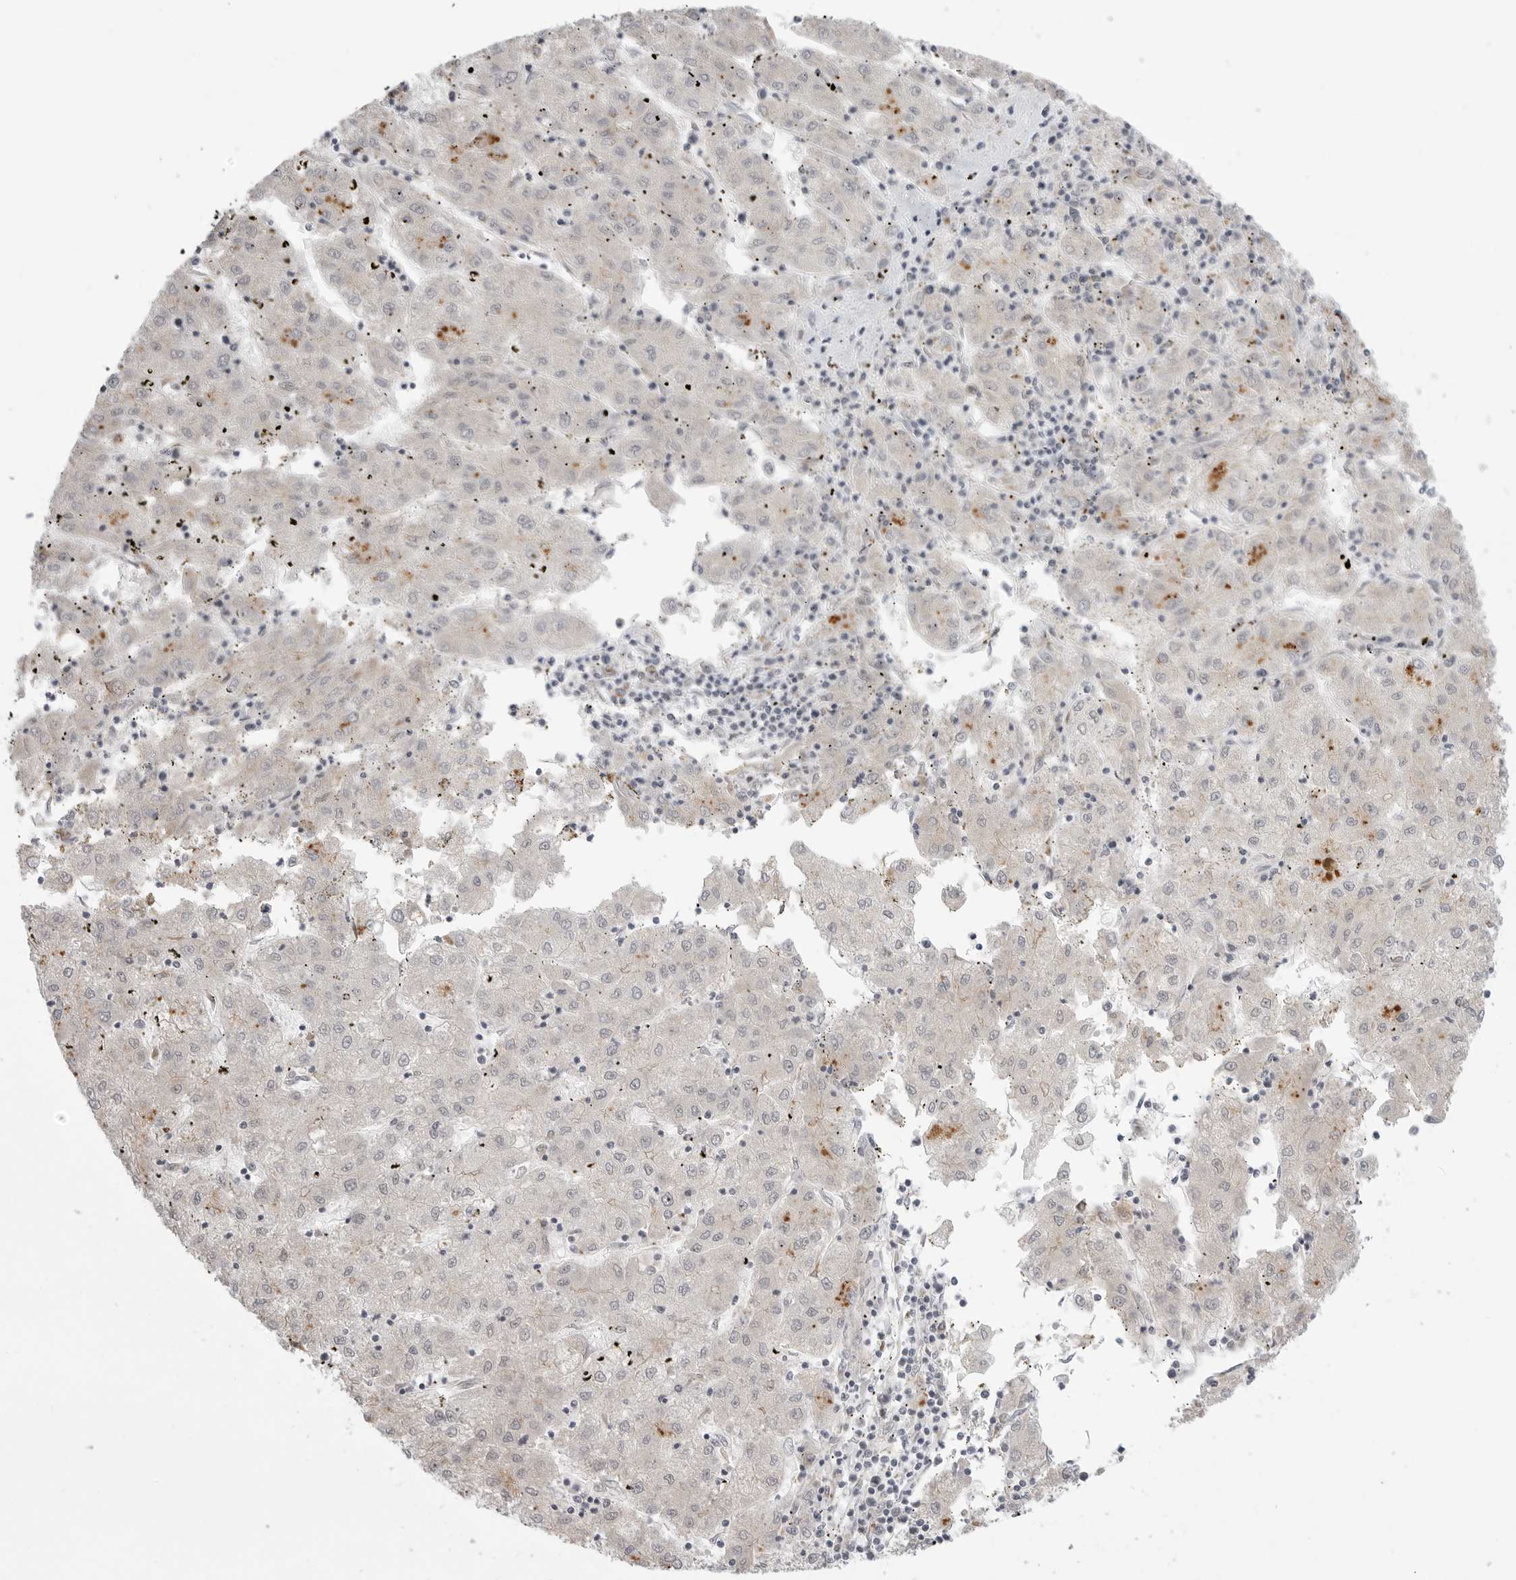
{"staining": {"intensity": "negative", "quantity": "none", "location": "none"}, "tissue": "liver cancer", "cell_type": "Tumor cells", "image_type": "cancer", "snomed": [{"axis": "morphology", "description": "Carcinoma, Hepatocellular, NOS"}, {"axis": "topography", "description": "Liver"}], "caption": "DAB (3,3'-diaminobenzidine) immunohistochemical staining of human hepatocellular carcinoma (liver) demonstrates no significant staining in tumor cells. Brightfield microscopy of immunohistochemistry stained with DAB (3,3'-diaminobenzidine) (brown) and hematoxylin (blue), captured at high magnification.", "gene": "KALRN", "patient": {"sex": "male", "age": 72}}